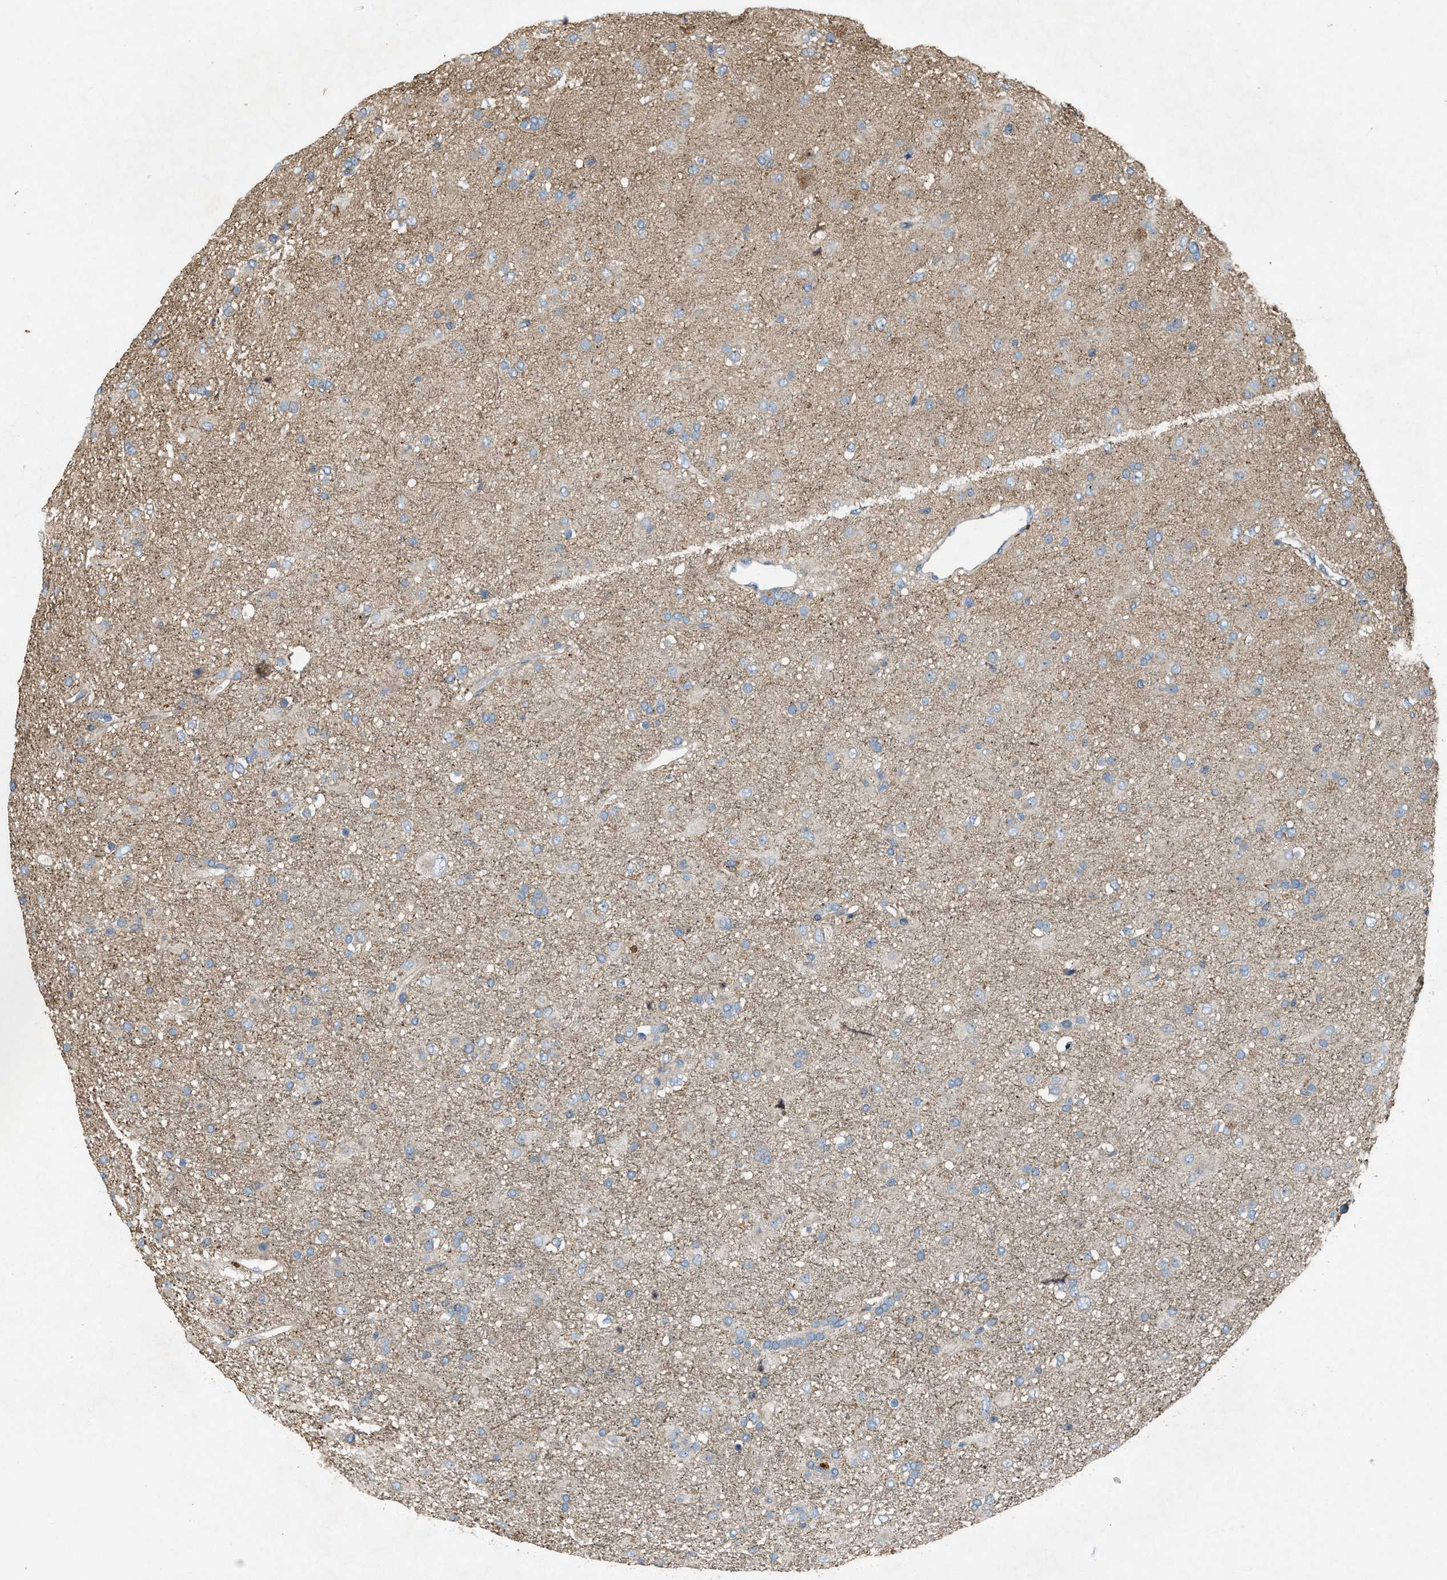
{"staining": {"intensity": "weak", "quantity": "<25%", "location": "cytoplasmic/membranous"}, "tissue": "glioma", "cell_type": "Tumor cells", "image_type": "cancer", "snomed": [{"axis": "morphology", "description": "Glioma, malignant, Low grade"}, {"axis": "topography", "description": "Brain"}], "caption": "Protein analysis of glioma shows no significant expression in tumor cells. (DAB IHC with hematoxylin counter stain).", "gene": "PDP2", "patient": {"sex": "male", "age": 65}}